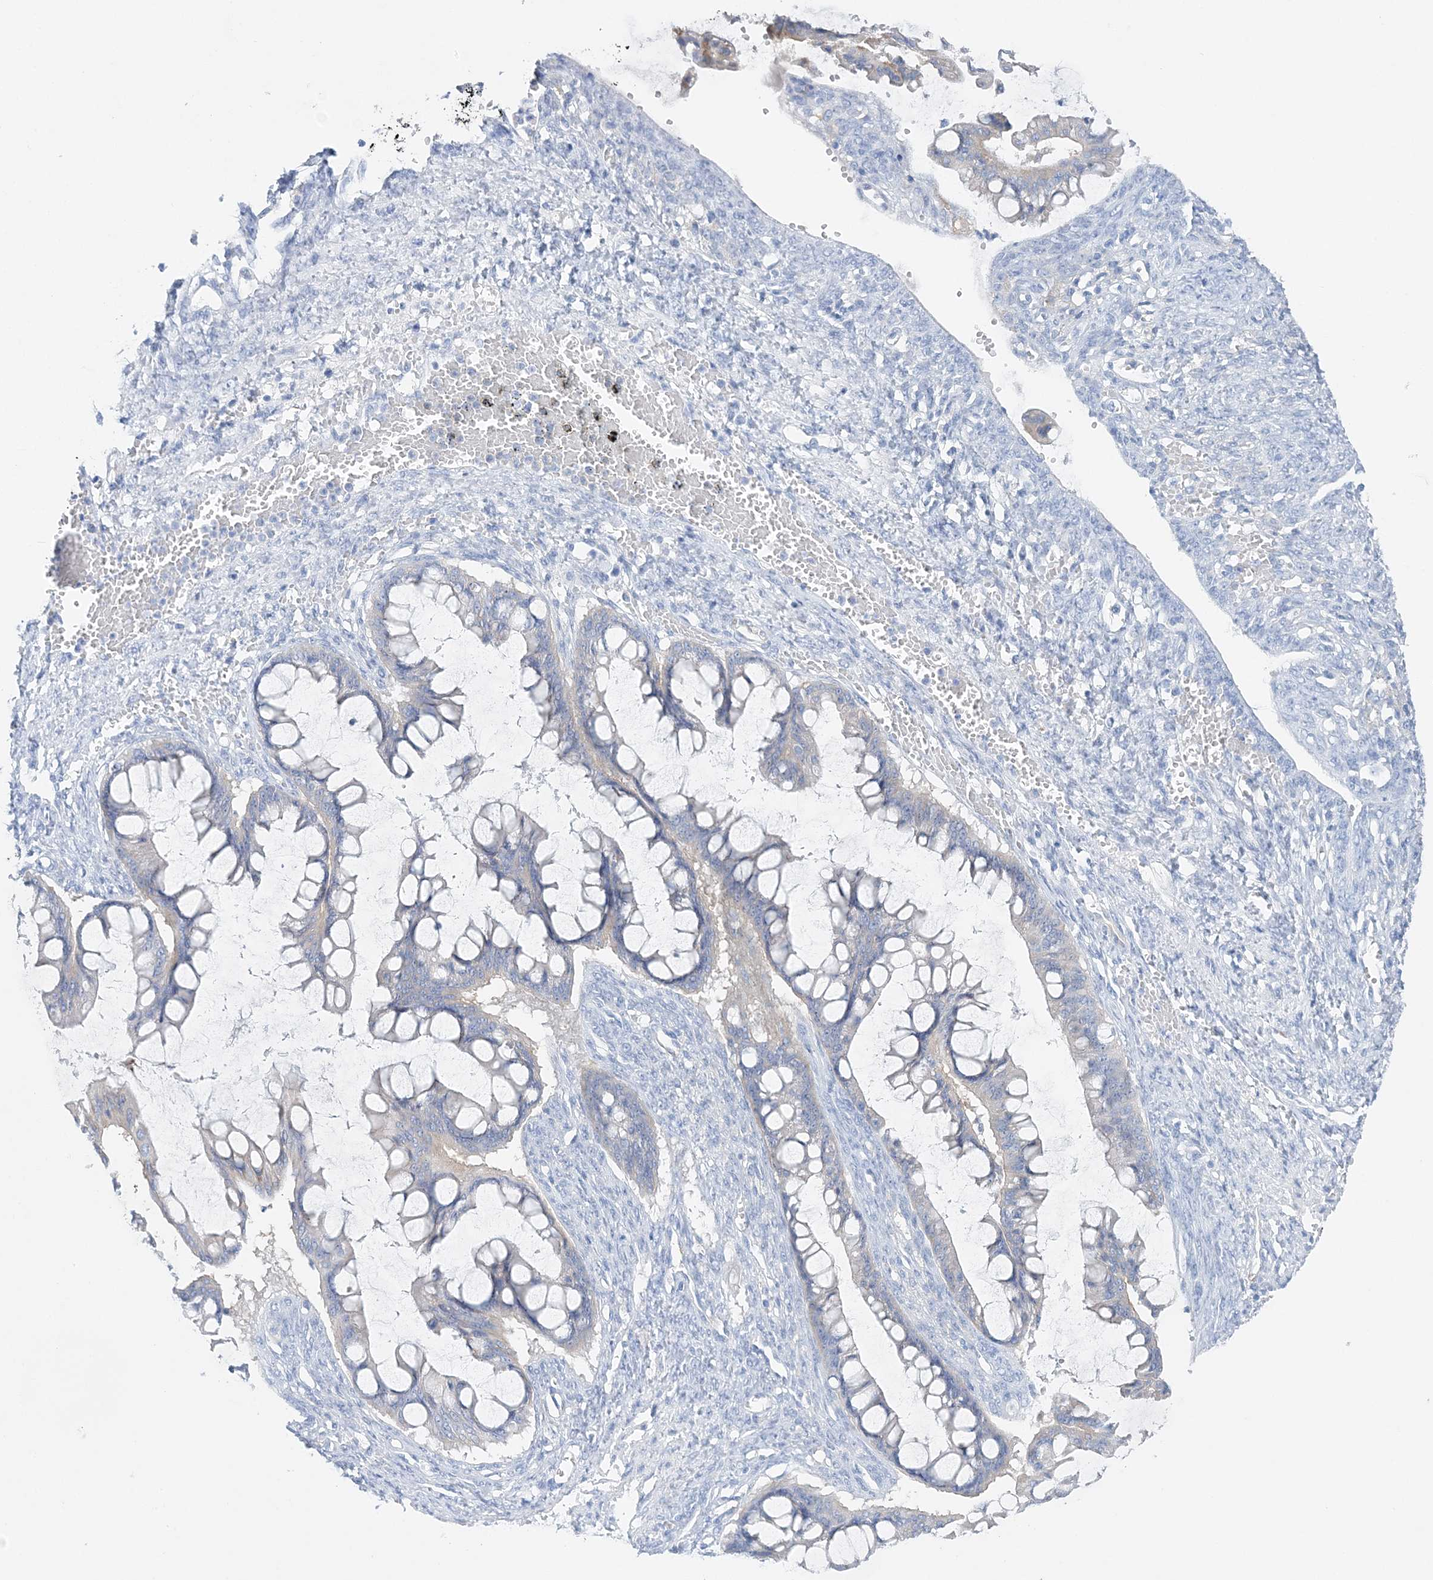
{"staining": {"intensity": "negative", "quantity": "none", "location": "none"}, "tissue": "ovarian cancer", "cell_type": "Tumor cells", "image_type": "cancer", "snomed": [{"axis": "morphology", "description": "Cystadenocarcinoma, mucinous, NOS"}, {"axis": "topography", "description": "Ovary"}], "caption": "Ovarian mucinous cystadenocarcinoma was stained to show a protein in brown. There is no significant positivity in tumor cells.", "gene": "SLC5A6", "patient": {"sex": "female", "age": 73}}